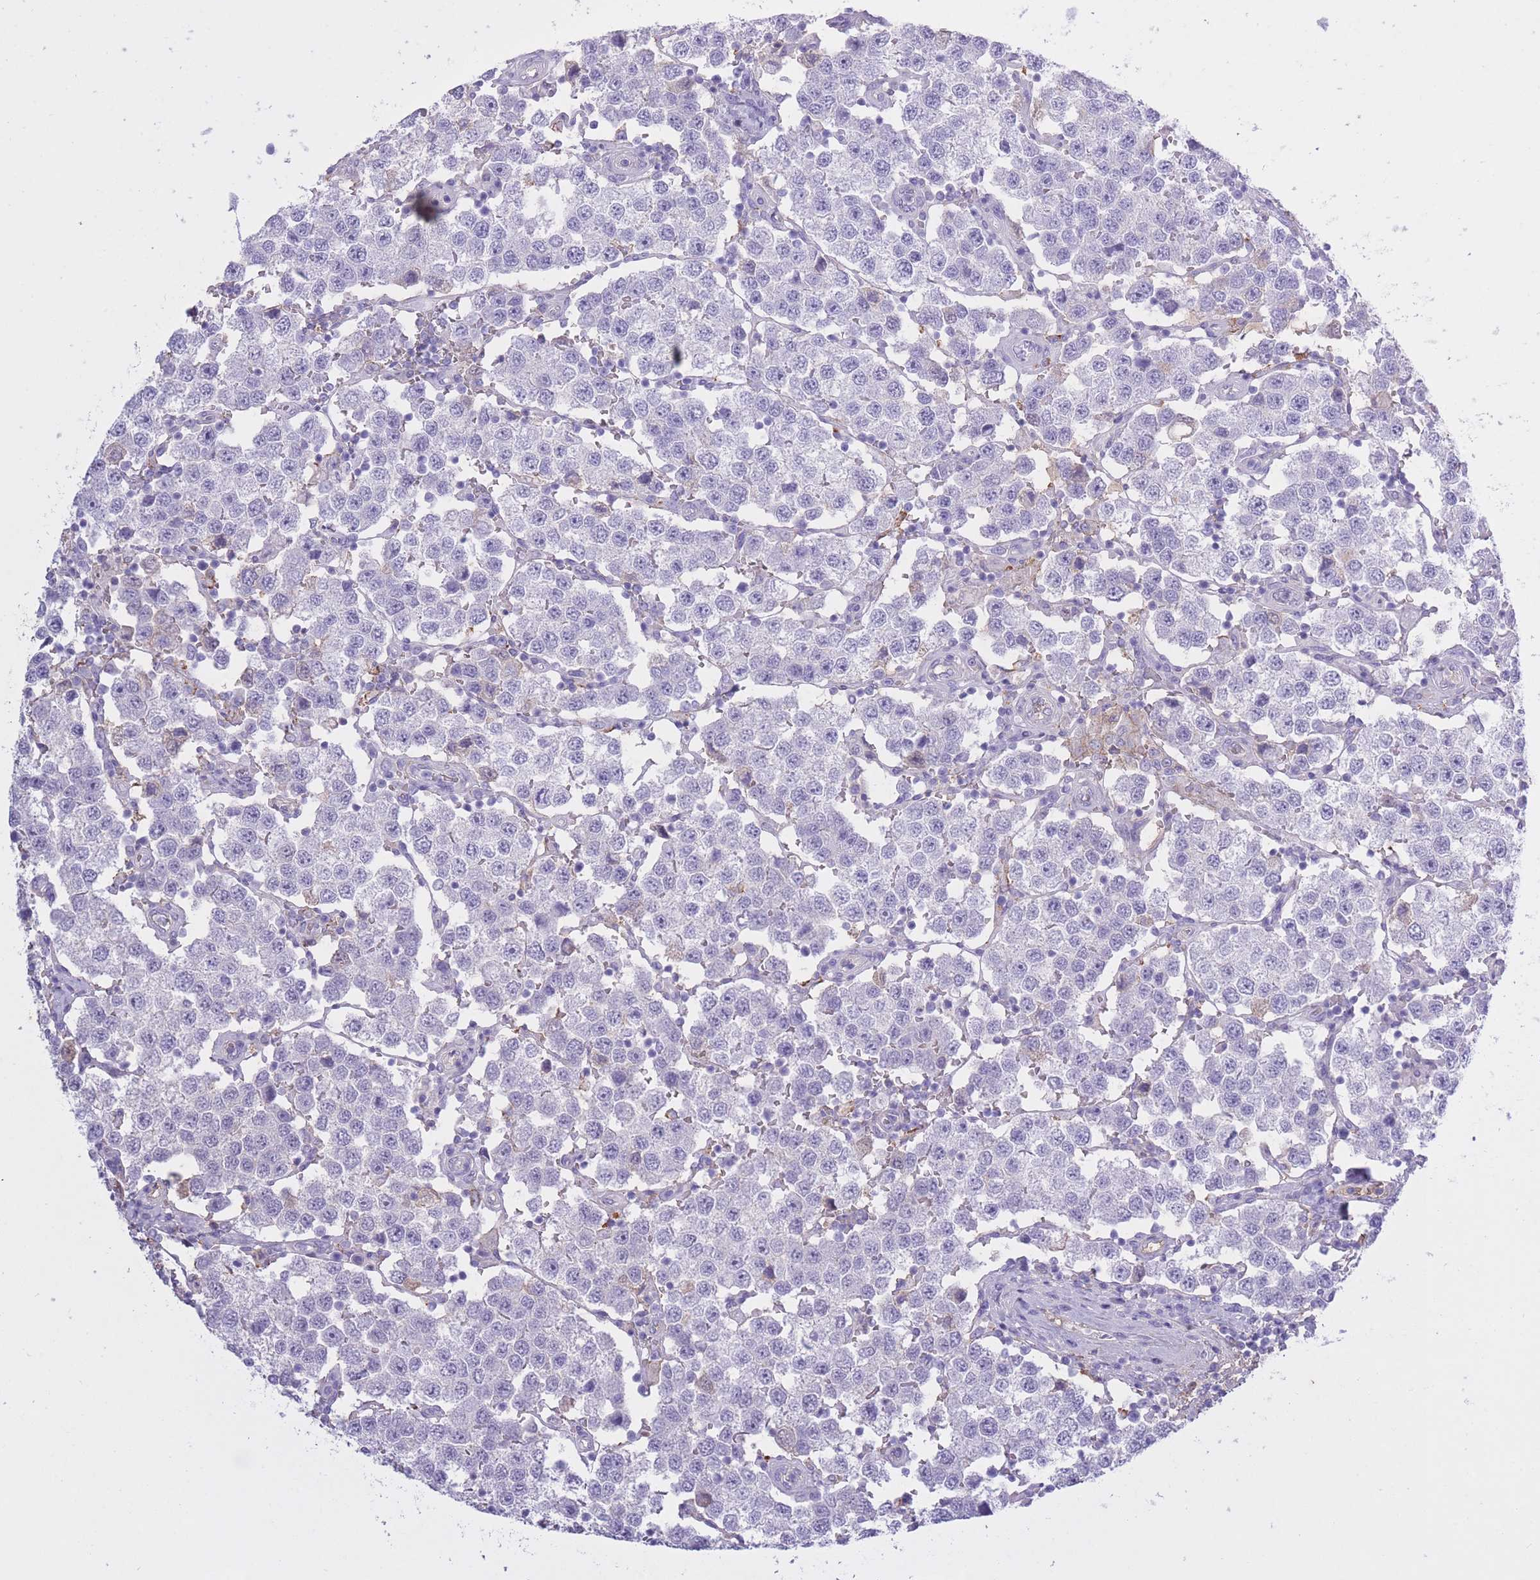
{"staining": {"intensity": "moderate", "quantity": "<25%", "location": "cytoplasmic/membranous,nuclear"}, "tissue": "testis cancer", "cell_type": "Tumor cells", "image_type": "cancer", "snomed": [{"axis": "morphology", "description": "Seminoma, NOS"}, {"axis": "topography", "description": "Testis"}], "caption": "Immunohistochemistry (IHC) staining of testis cancer, which exhibits low levels of moderate cytoplasmic/membranous and nuclear expression in approximately <25% of tumor cells indicating moderate cytoplasmic/membranous and nuclear protein expression. The staining was performed using DAB (3,3'-diaminobenzidine) (brown) for protein detection and nuclei were counterstained in hematoxylin (blue).", "gene": "AP3S2", "patient": {"sex": "male", "age": 37}}